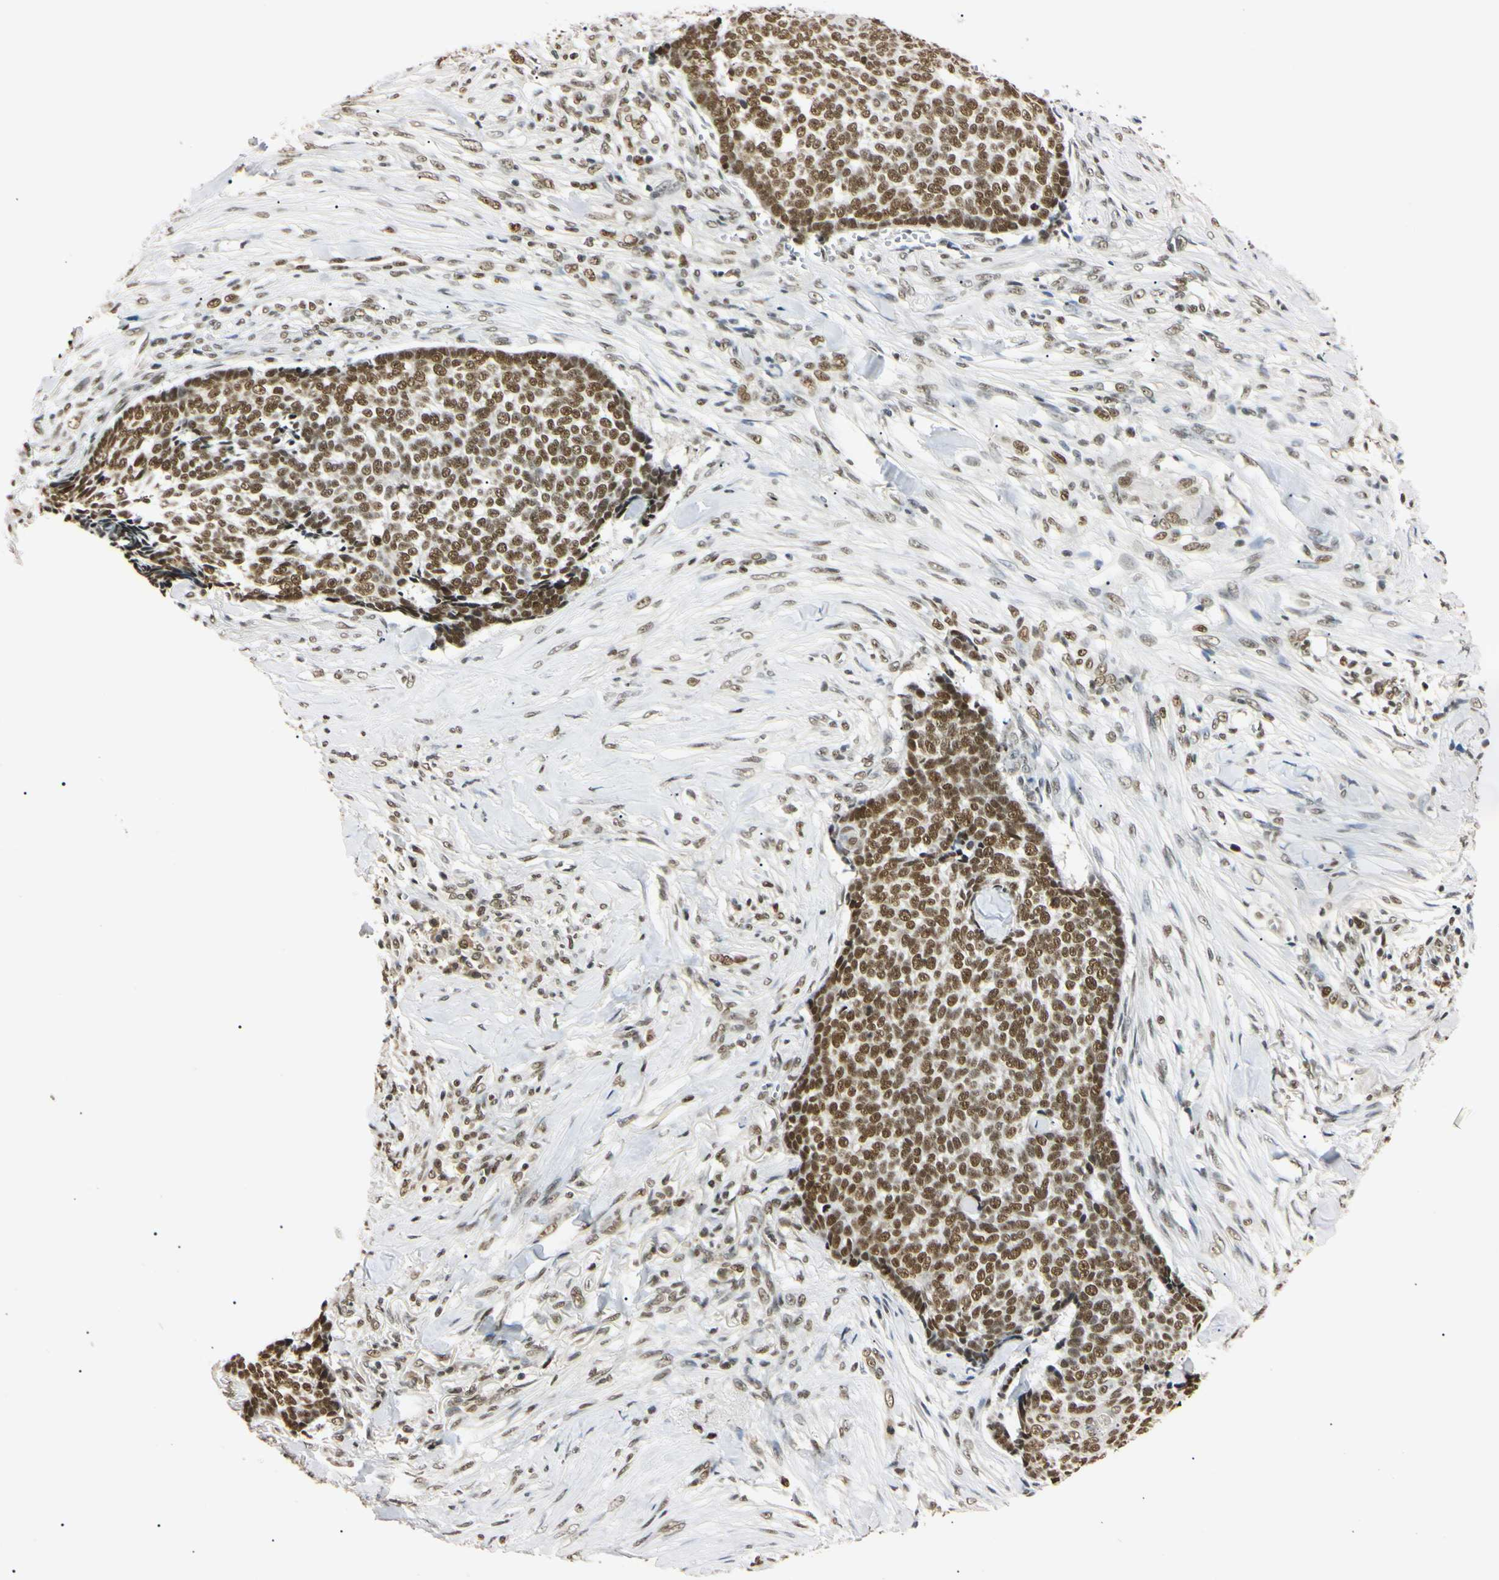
{"staining": {"intensity": "strong", "quantity": ">75%", "location": "nuclear"}, "tissue": "skin cancer", "cell_type": "Tumor cells", "image_type": "cancer", "snomed": [{"axis": "morphology", "description": "Basal cell carcinoma"}, {"axis": "topography", "description": "Skin"}], "caption": "Protein positivity by immunohistochemistry (IHC) shows strong nuclear expression in approximately >75% of tumor cells in basal cell carcinoma (skin). (Stains: DAB (3,3'-diaminobenzidine) in brown, nuclei in blue, Microscopy: brightfield microscopy at high magnification).", "gene": "SMARCA5", "patient": {"sex": "male", "age": 84}}